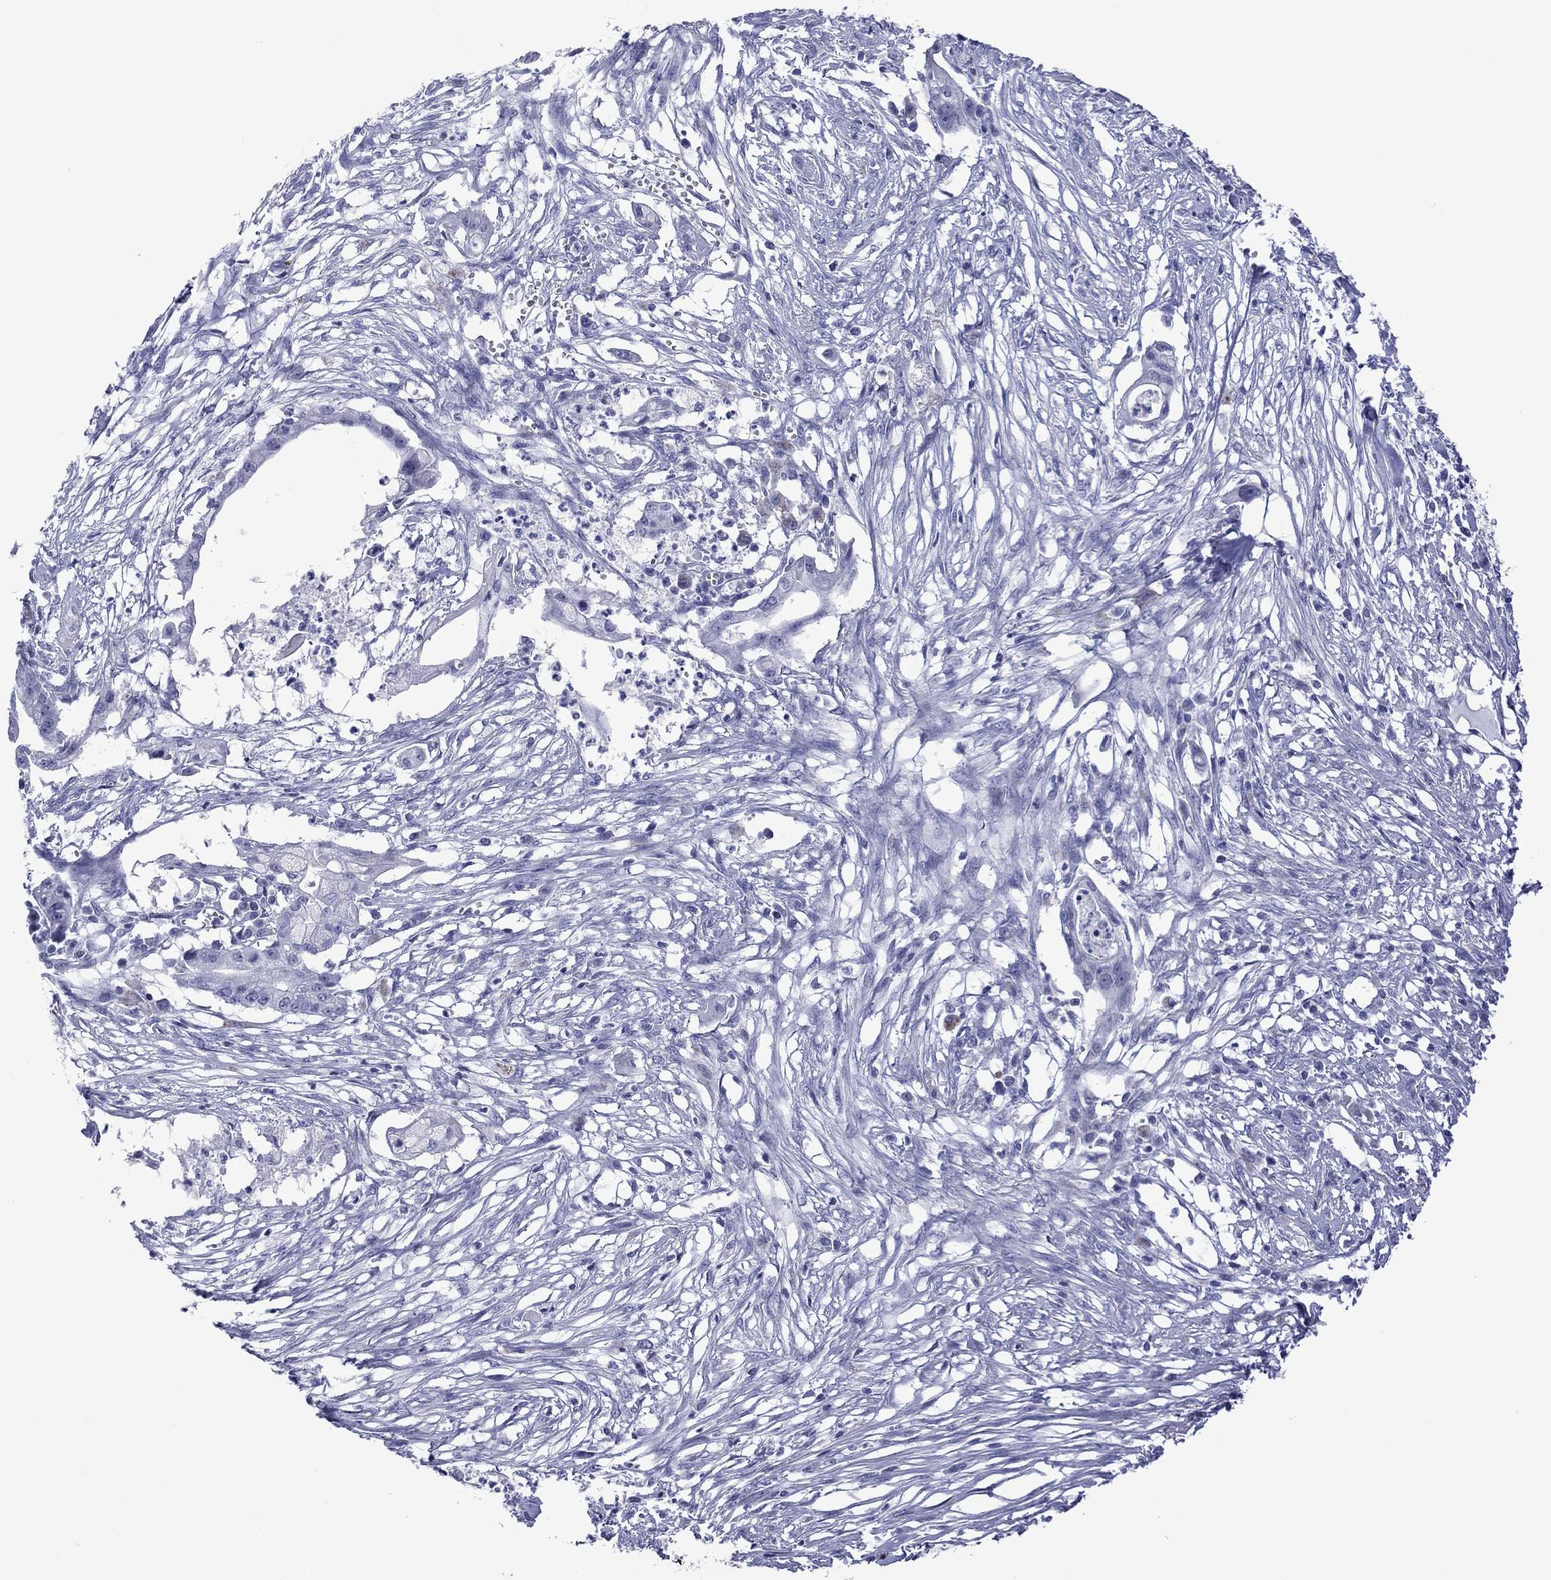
{"staining": {"intensity": "negative", "quantity": "none", "location": "none"}, "tissue": "pancreatic cancer", "cell_type": "Tumor cells", "image_type": "cancer", "snomed": [{"axis": "morphology", "description": "Normal tissue, NOS"}, {"axis": "morphology", "description": "Adenocarcinoma, NOS"}, {"axis": "topography", "description": "Pancreas"}], "caption": "Immunohistochemistry (IHC) photomicrograph of neoplastic tissue: adenocarcinoma (pancreatic) stained with DAB shows no significant protein expression in tumor cells.", "gene": "PIWIL1", "patient": {"sex": "female", "age": 58}}